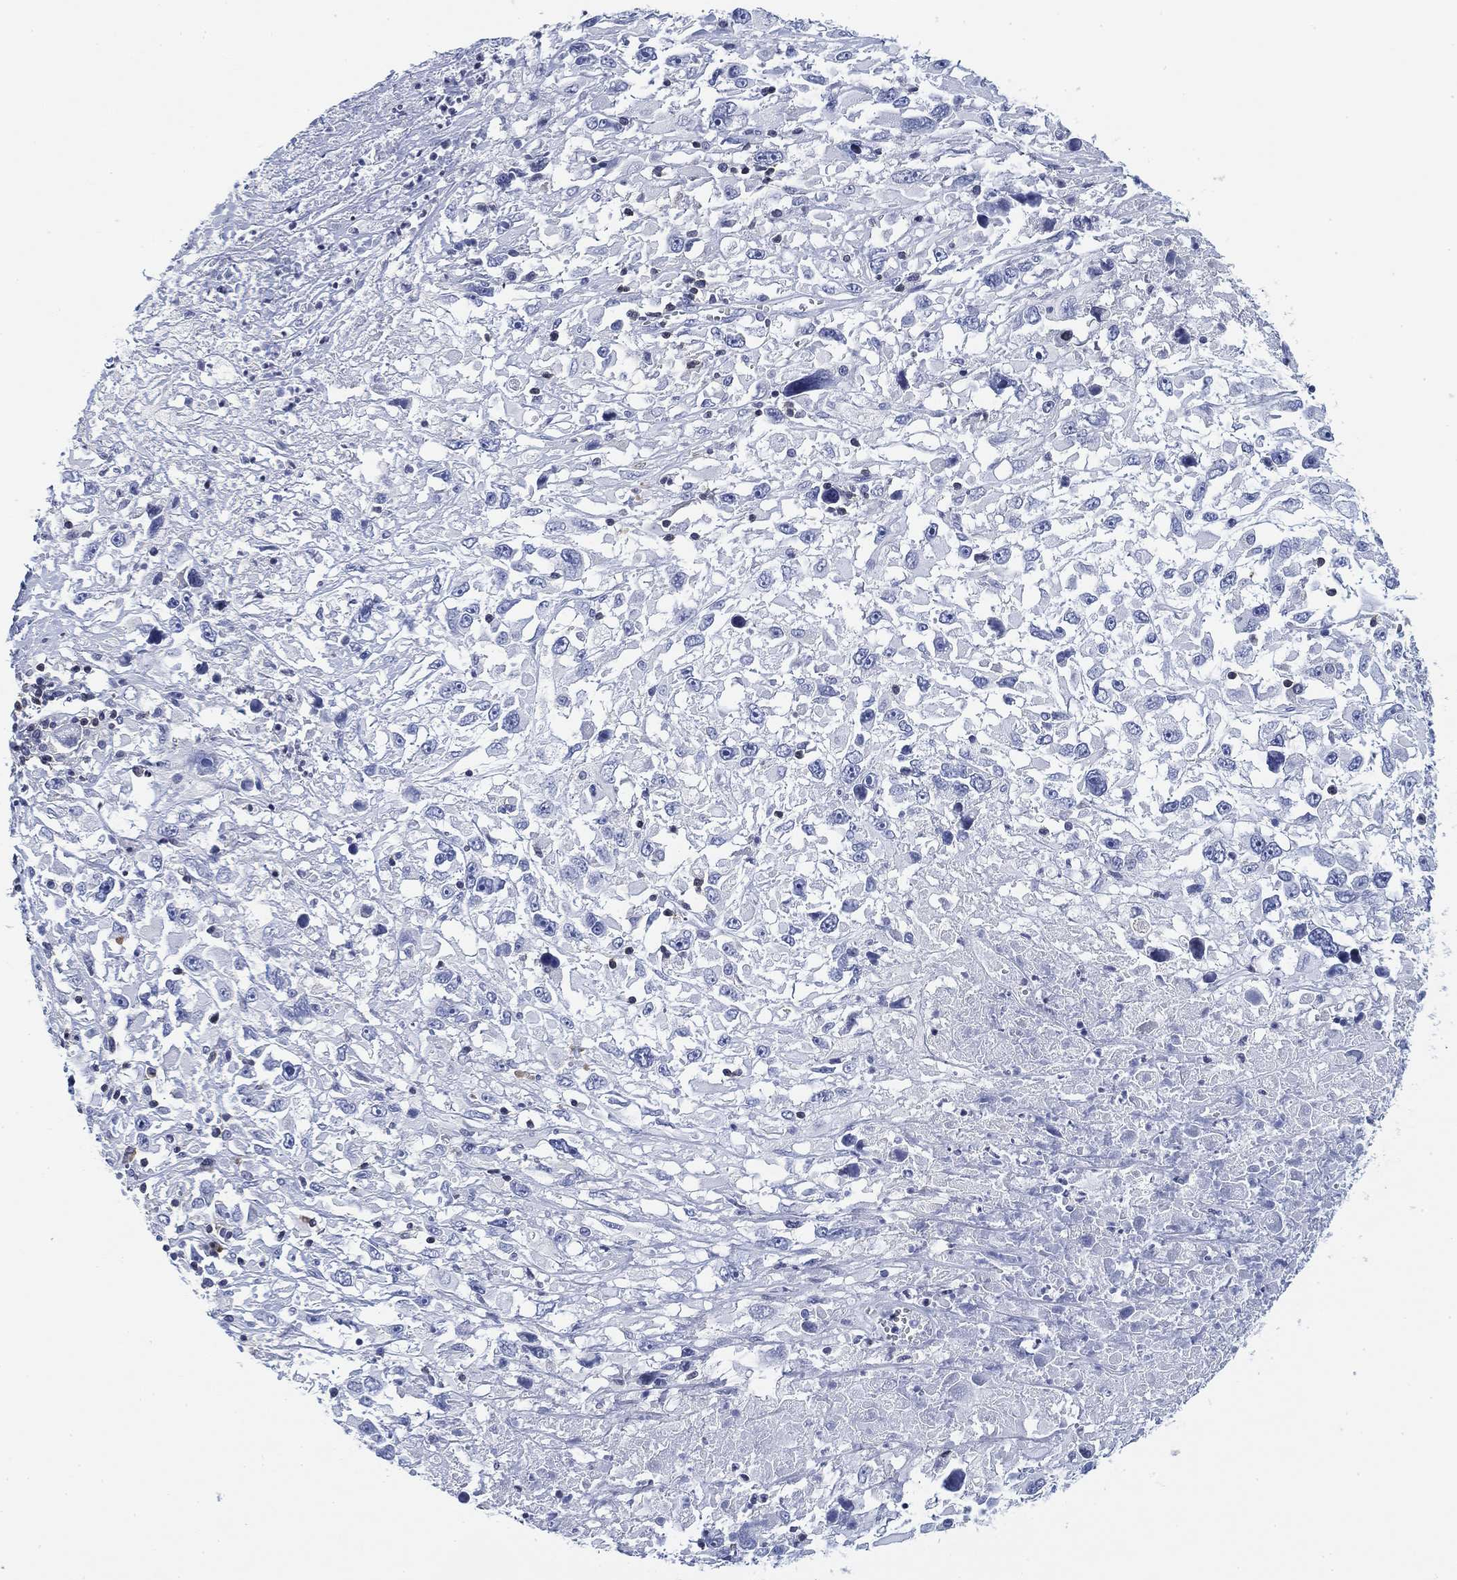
{"staining": {"intensity": "negative", "quantity": "none", "location": "none"}, "tissue": "melanoma", "cell_type": "Tumor cells", "image_type": "cancer", "snomed": [{"axis": "morphology", "description": "Malignant melanoma, Metastatic site"}, {"axis": "topography", "description": "Soft tissue"}], "caption": "The image exhibits no significant staining in tumor cells of malignant melanoma (metastatic site).", "gene": "FYB1", "patient": {"sex": "male", "age": 50}}